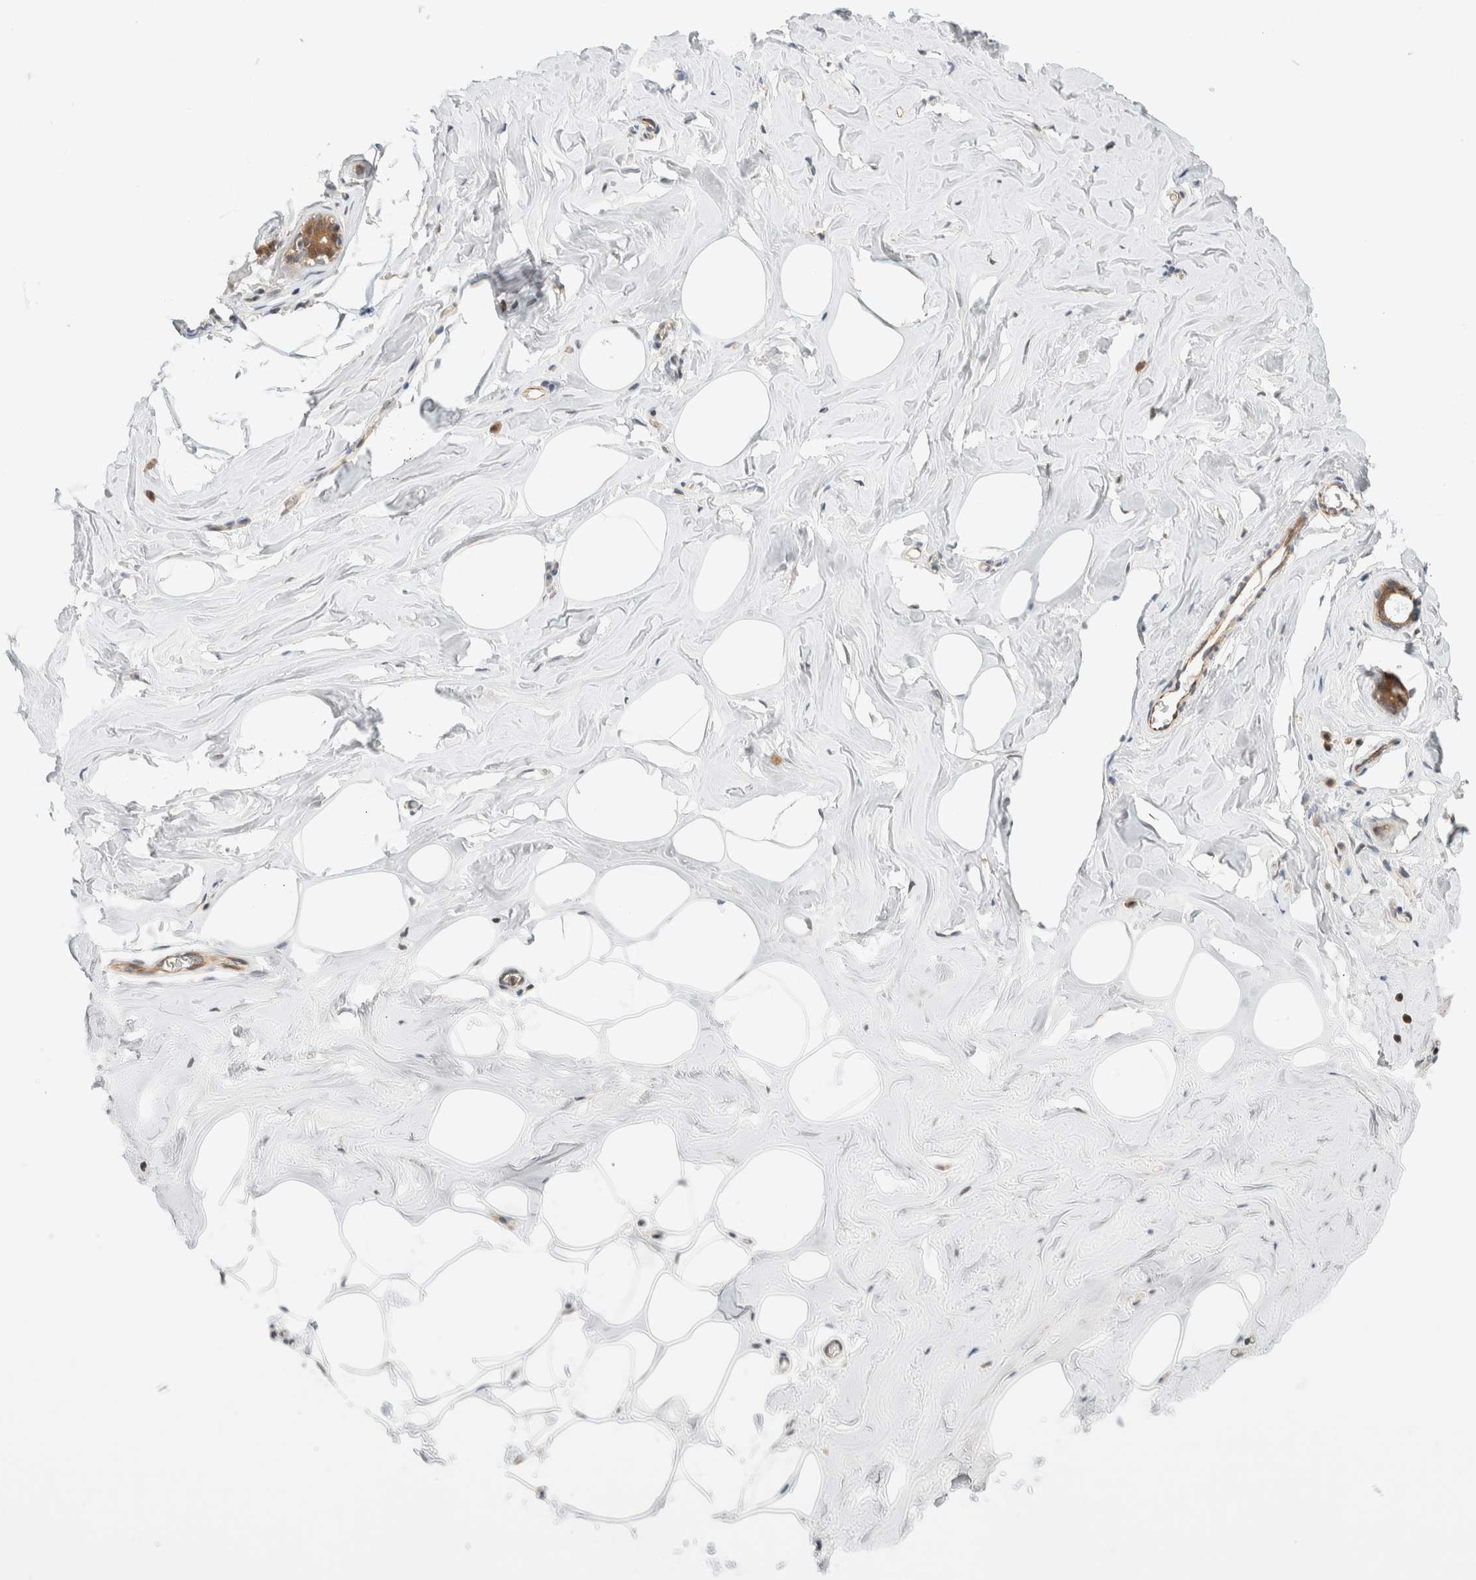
{"staining": {"intensity": "negative", "quantity": "none", "location": "none"}, "tissue": "adipose tissue", "cell_type": "Adipocytes", "image_type": "normal", "snomed": [{"axis": "morphology", "description": "Normal tissue, NOS"}, {"axis": "morphology", "description": "Fibrosis, NOS"}, {"axis": "topography", "description": "Breast"}, {"axis": "topography", "description": "Adipose tissue"}], "caption": "Immunohistochemical staining of normal adipose tissue shows no significant positivity in adipocytes.", "gene": "C8orf76", "patient": {"sex": "female", "age": 39}}